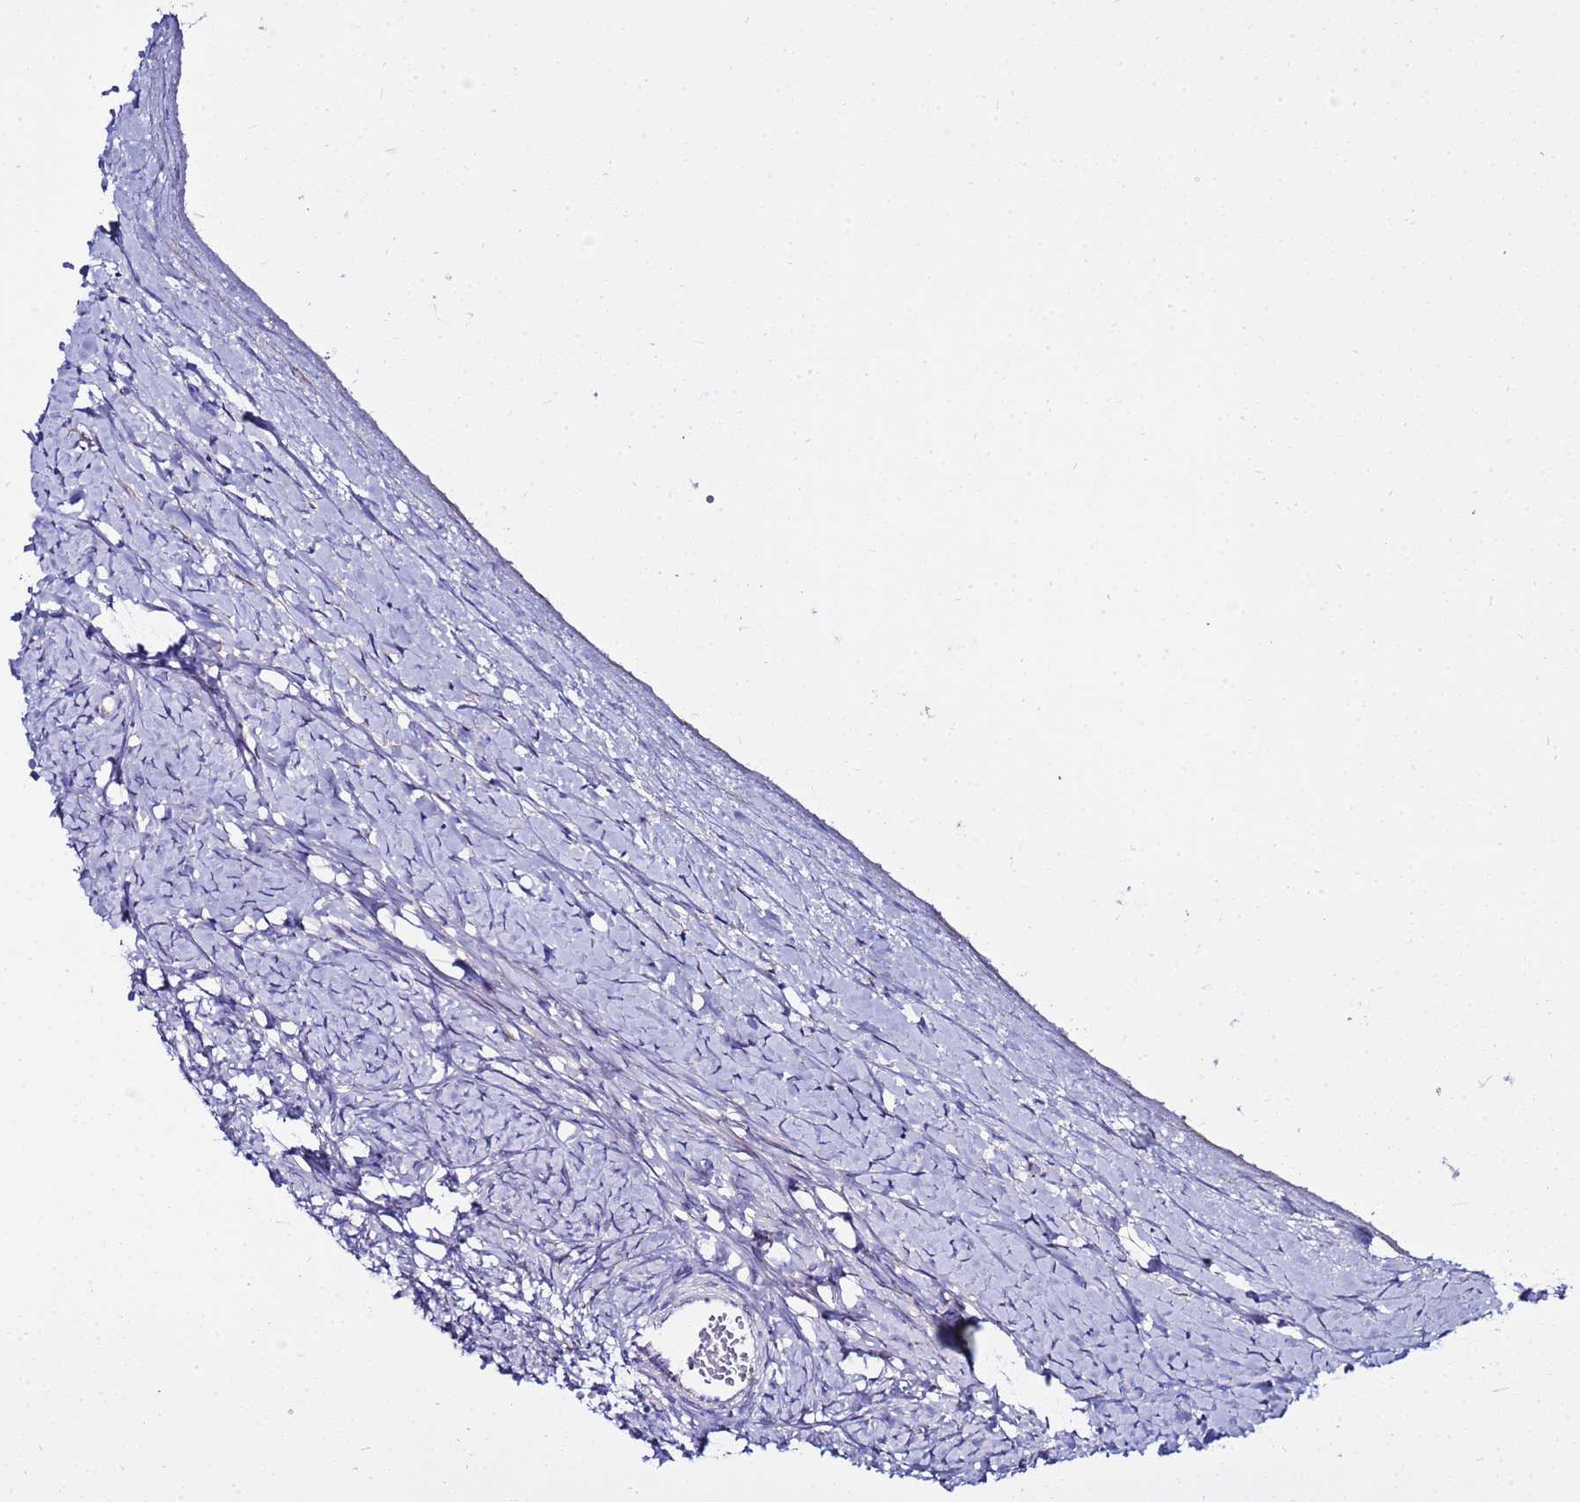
{"staining": {"intensity": "negative", "quantity": "none", "location": "none"}, "tissue": "ovary", "cell_type": "Ovarian stroma cells", "image_type": "normal", "snomed": [{"axis": "morphology", "description": "Normal tissue, NOS"}, {"axis": "morphology", "description": "Developmental malformation"}, {"axis": "topography", "description": "Ovary"}], "caption": "Ovarian stroma cells show no significant positivity in unremarkable ovary. The staining was performed using DAB (3,3'-diaminobenzidine) to visualize the protein expression in brown, while the nuclei were stained in blue with hematoxylin (Magnification: 20x).", "gene": "LRATD1", "patient": {"sex": "female", "age": 39}}